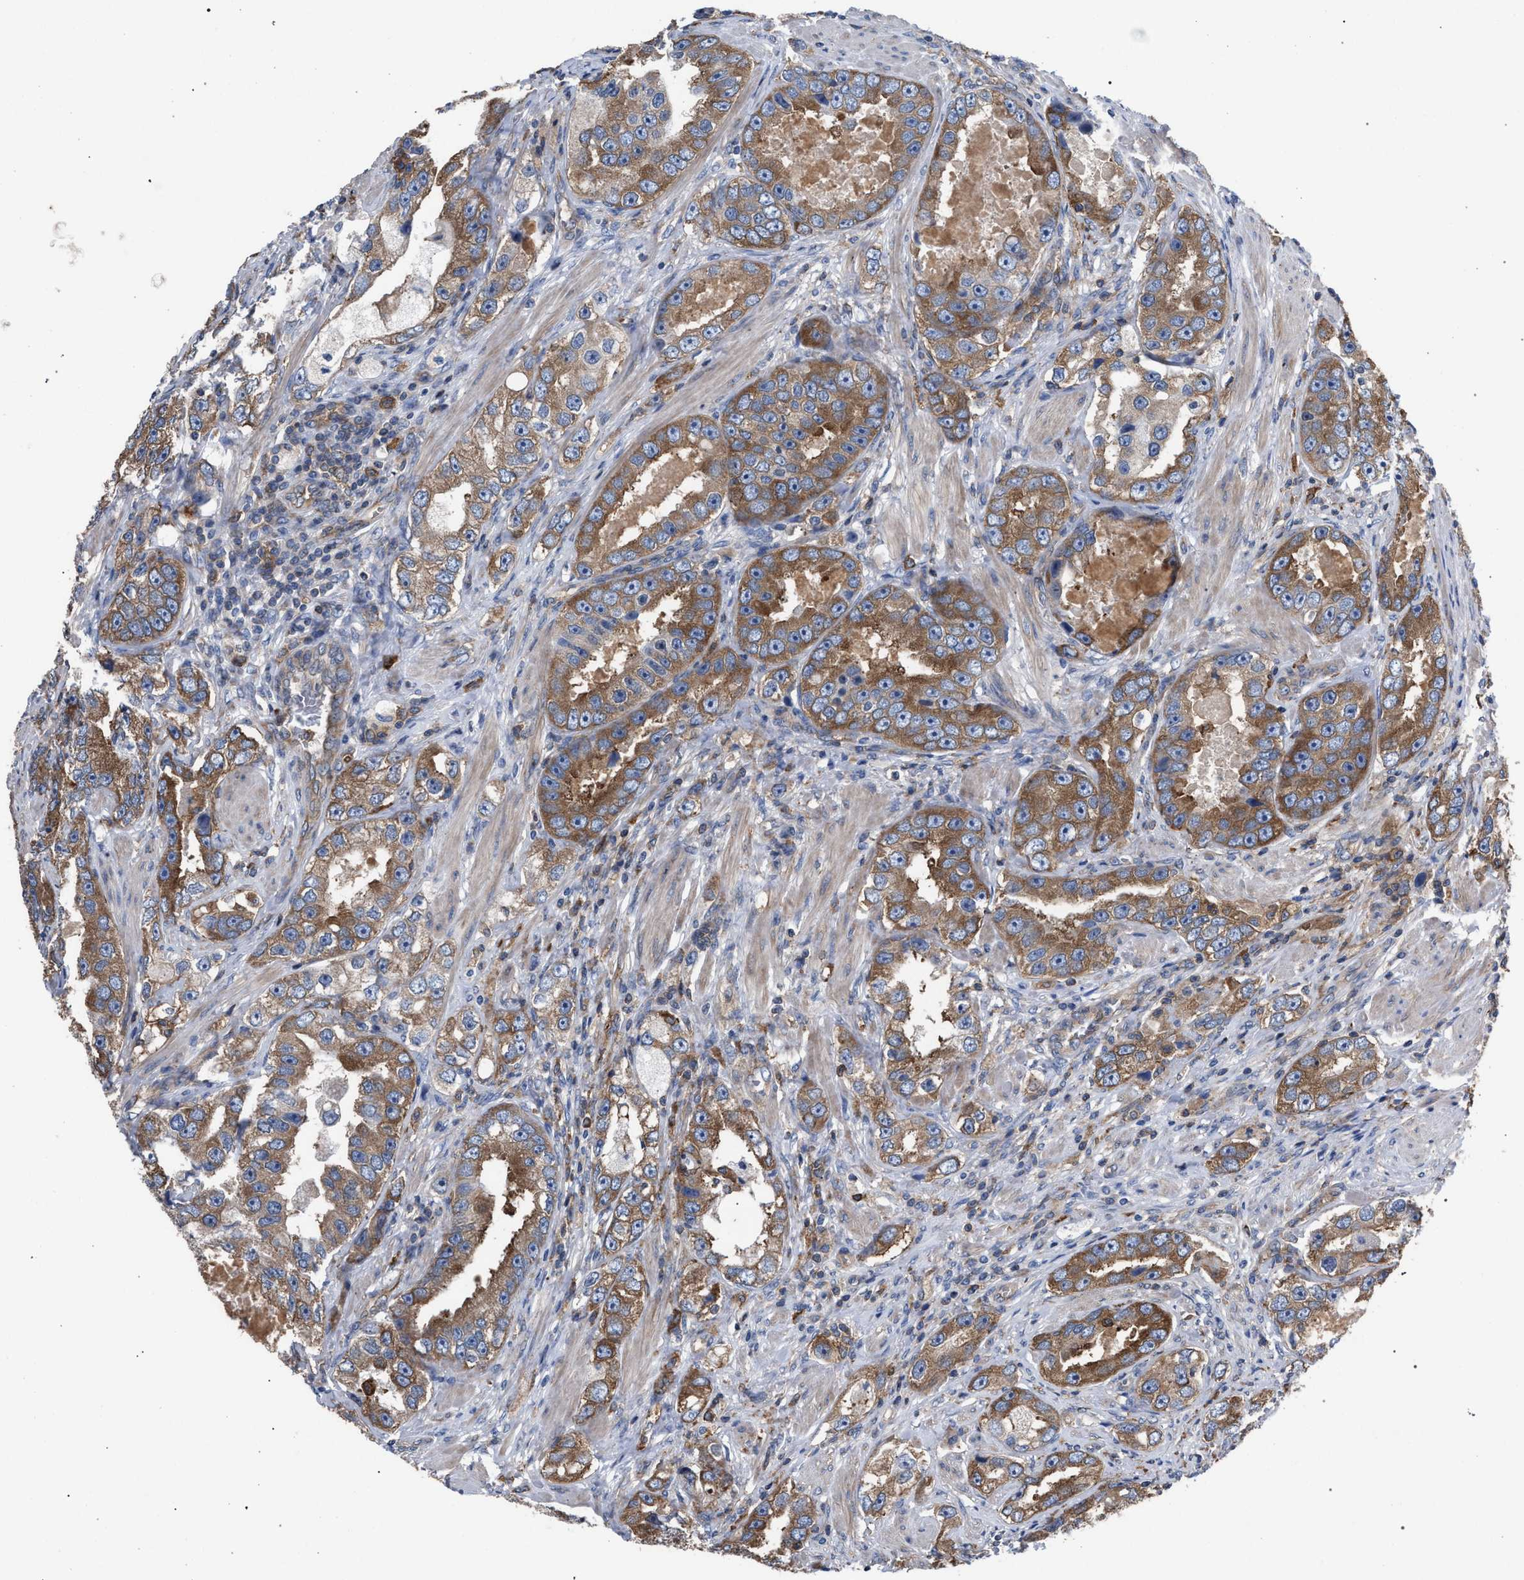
{"staining": {"intensity": "moderate", "quantity": ">75%", "location": "cytoplasmic/membranous"}, "tissue": "prostate cancer", "cell_type": "Tumor cells", "image_type": "cancer", "snomed": [{"axis": "morphology", "description": "Adenocarcinoma, High grade"}, {"axis": "topography", "description": "Prostate"}], "caption": "Approximately >75% of tumor cells in human prostate cancer show moderate cytoplasmic/membranous protein expression as visualized by brown immunohistochemical staining.", "gene": "CDR2L", "patient": {"sex": "male", "age": 63}}